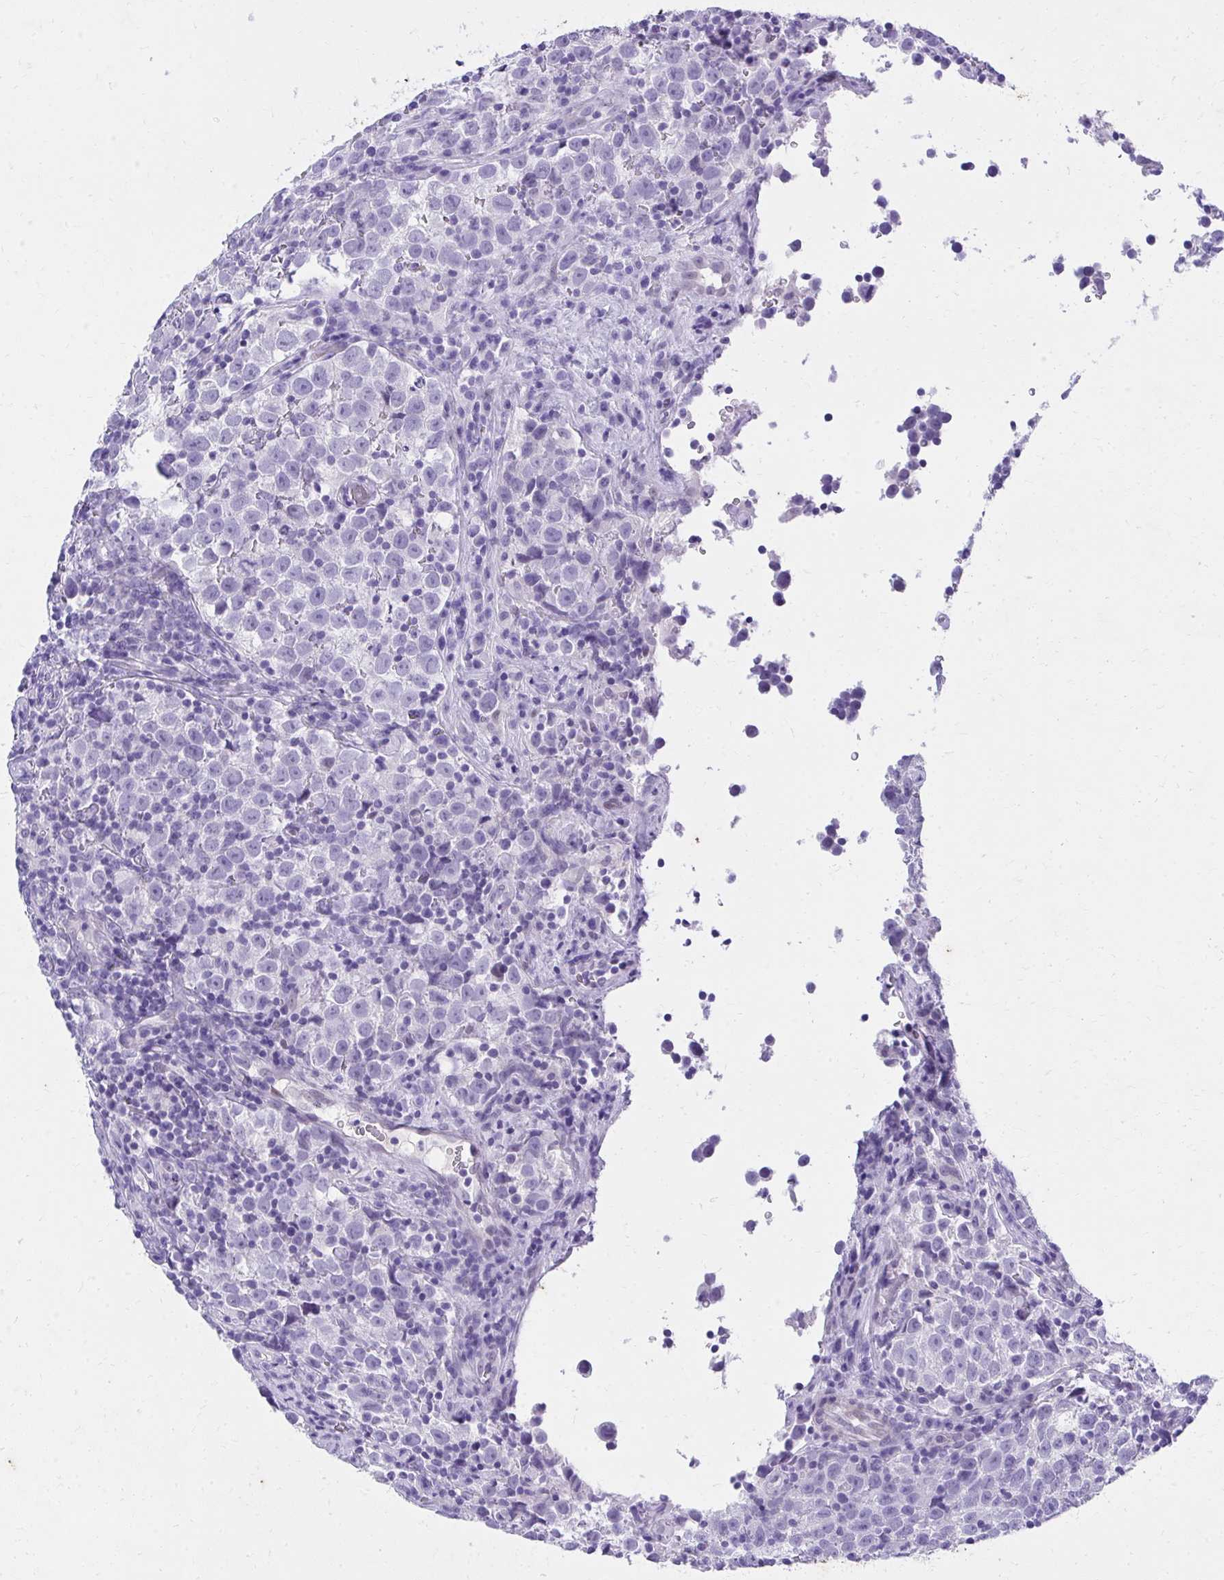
{"staining": {"intensity": "negative", "quantity": "none", "location": "none"}, "tissue": "testis cancer", "cell_type": "Tumor cells", "image_type": "cancer", "snomed": [{"axis": "morphology", "description": "Normal tissue, NOS"}, {"axis": "morphology", "description": "Seminoma, NOS"}, {"axis": "topography", "description": "Testis"}], "caption": "IHC of testis seminoma demonstrates no positivity in tumor cells.", "gene": "KLK1", "patient": {"sex": "male", "age": 43}}